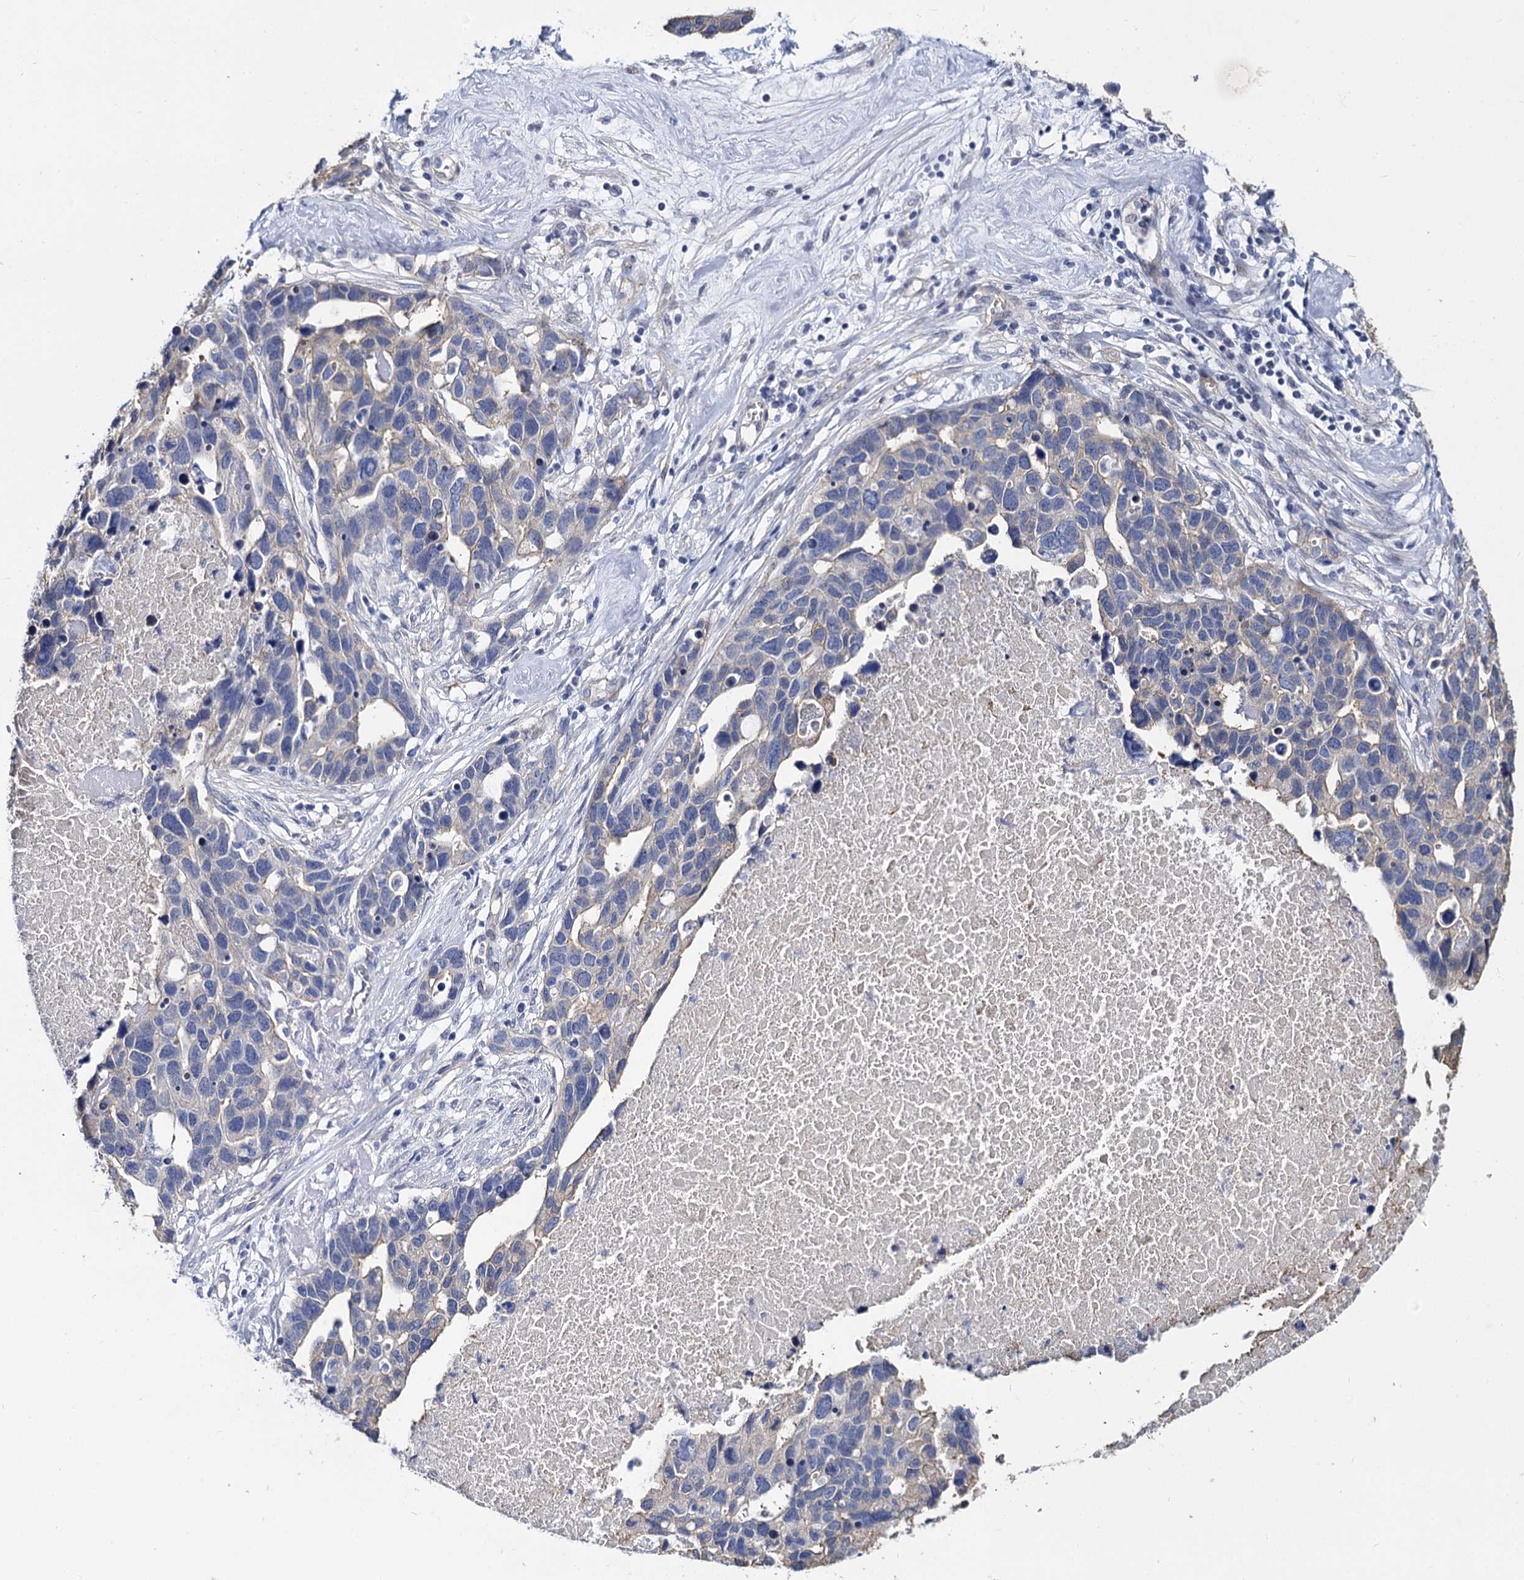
{"staining": {"intensity": "negative", "quantity": "none", "location": "none"}, "tissue": "ovarian cancer", "cell_type": "Tumor cells", "image_type": "cancer", "snomed": [{"axis": "morphology", "description": "Cystadenocarcinoma, serous, NOS"}, {"axis": "topography", "description": "Ovary"}], "caption": "IHC photomicrograph of neoplastic tissue: human ovarian cancer (serous cystadenocarcinoma) stained with DAB (3,3'-diaminobenzidine) displays no significant protein expression in tumor cells.", "gene": "CBFB", "patient": {"sex": "female", "age": 54}}